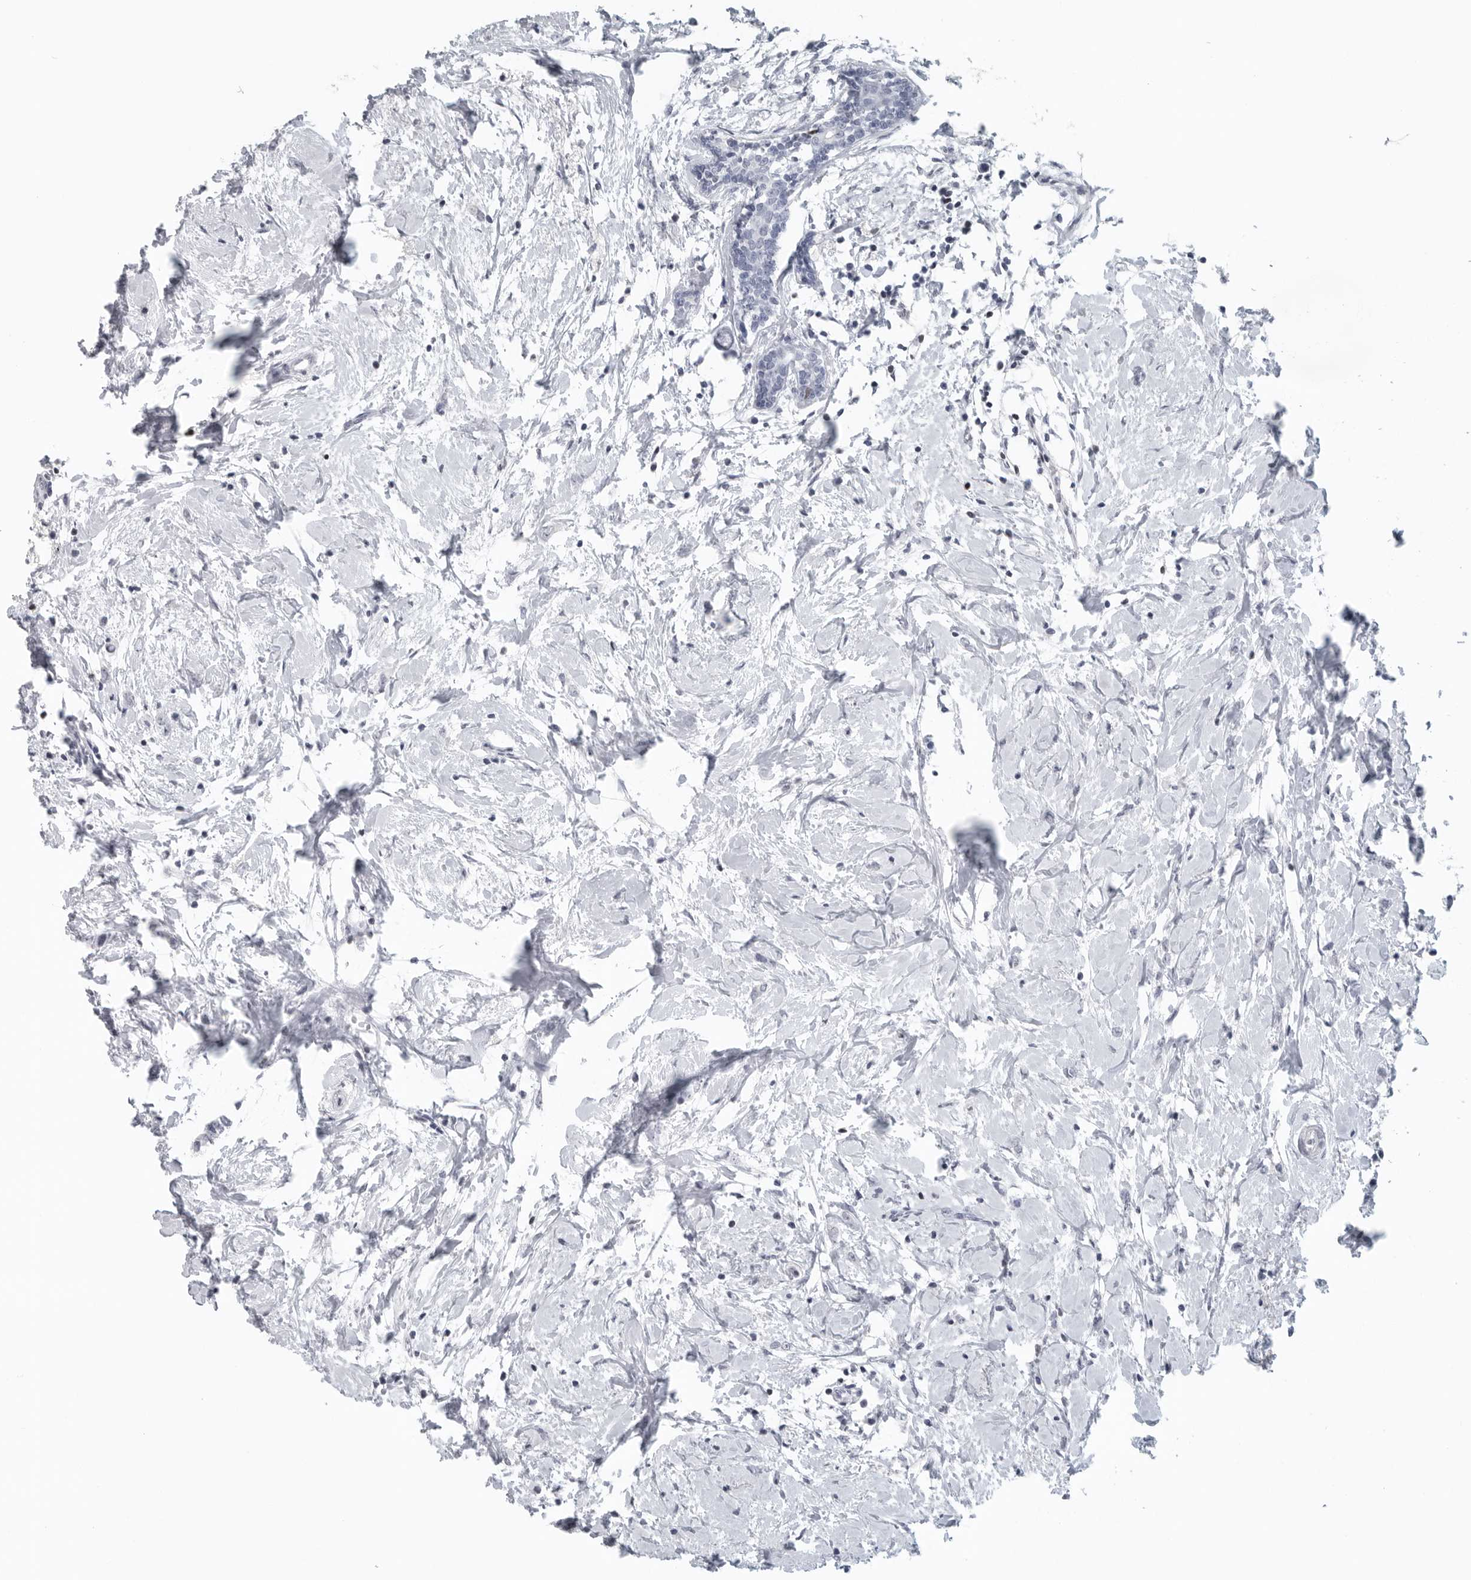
{"staining": {"intensity": "negative", "quantity": "none", "location": "none"}, "tissue": "breast cancer", "cell_type": "Tumor cells", "image_type": "cancer", "snomed": [{"axis": "morphology", "description": "Normal tissue, NOS"}, {"axis": "morphology", "description": "Lobular carcinoma"}, {"axis": "topography", "description": "Breast"}], "caption": "Human breast cancer stained for a protein using immunohistochemistry displays no expression in tumor cells.", "gene": "SATB2", "patient": {"sex": "female", "age": 47}}